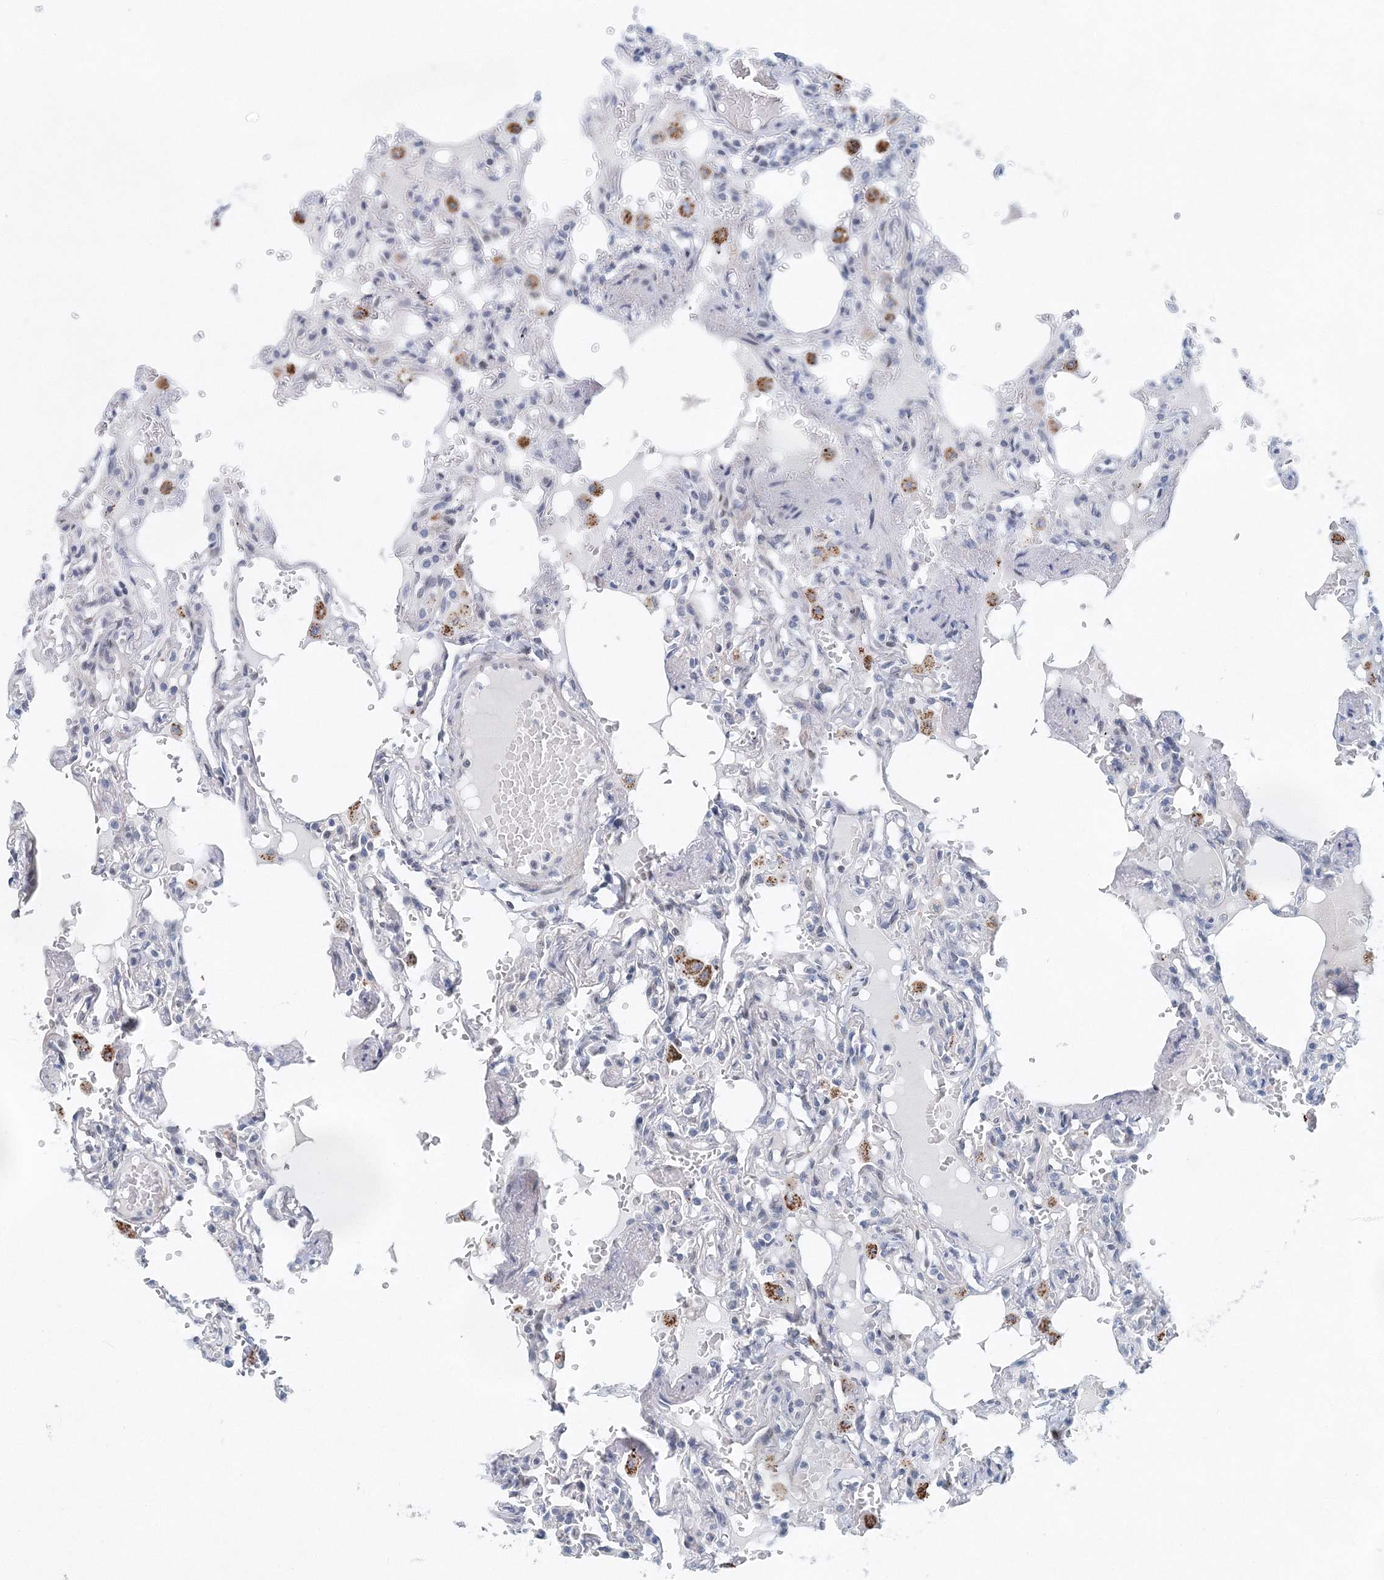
{"staining": {"intensity": "negative", "quantity": "none", "location": "none"}, "tissue": "lung", "cell_type": "Alveolar cells", "image_type": "normal", "snomed": [{"axis": "morphology", "description": "Normal tissue, NOS"}, {"axis": "topography", "description": "Lung"}], "caption": "Immunohistochemistry image of unremarkable lung: human lung stained with DAB exhibits no significant protein expression in alveolar cells.", "gene": "UIMC1", "patient": {"sex": "male", "age": 21}}